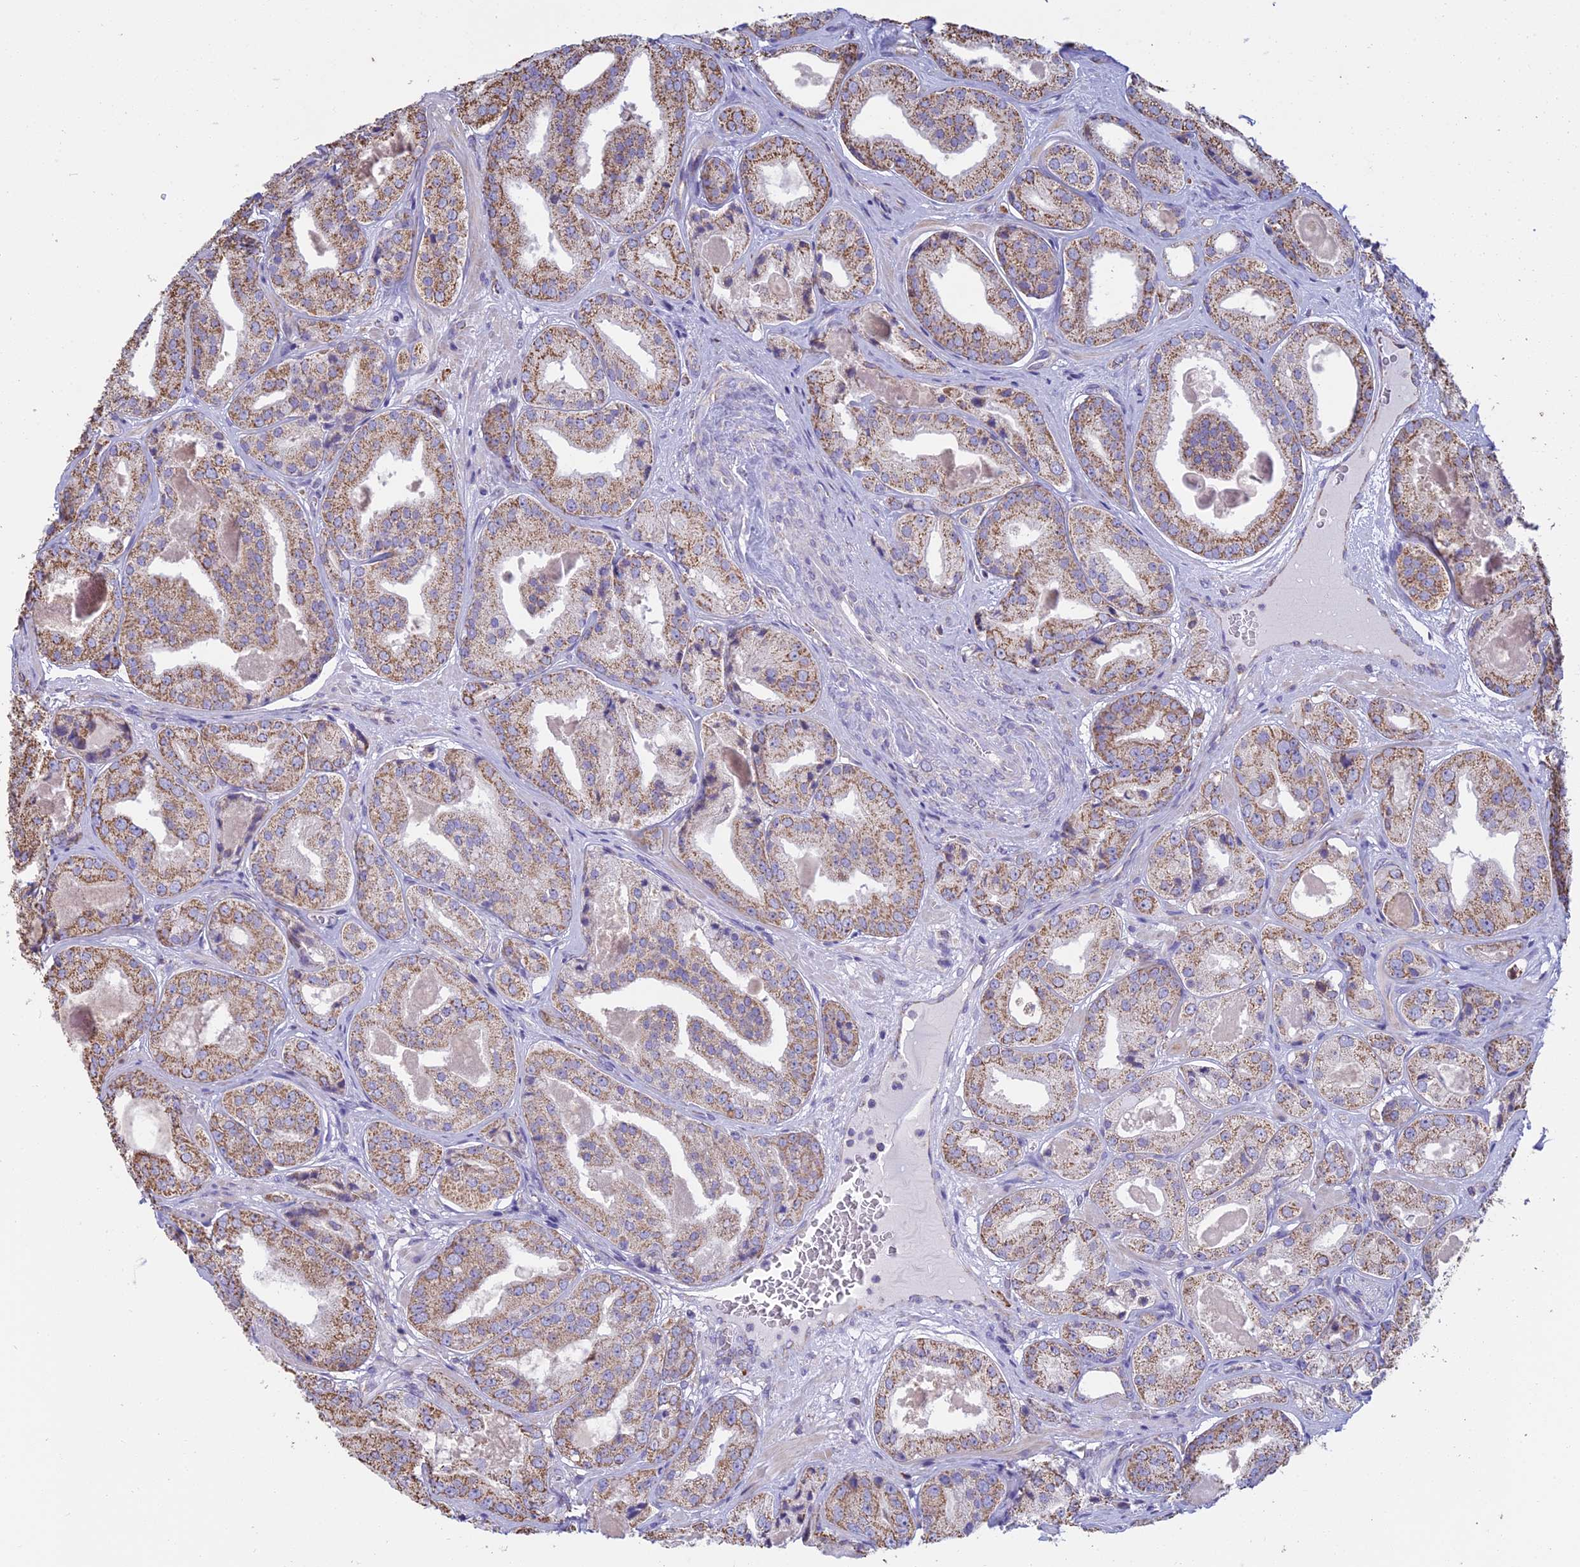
{"staining": {"intensity": "moderate", "quantity": ">75%", "location": "cytoplasmic/membranous"}, "tissue": "prostate cancer", "cell_type": "Tumor cells", "image_type": "cancer", "snomed": [{"axis": "morphology", "description": "Adenocarcinoma, High grade"}, {"axis": "topography", "description": "Prostate"}], "caption": "Tumor cells display medium levels of moderate cytoplasmic/membranous positivity in approximately >75% of cells in high-grade adenocarcinoma (prostate).", "gene": "OR2W3", "patient": {"sex": "male", "age": 63}}